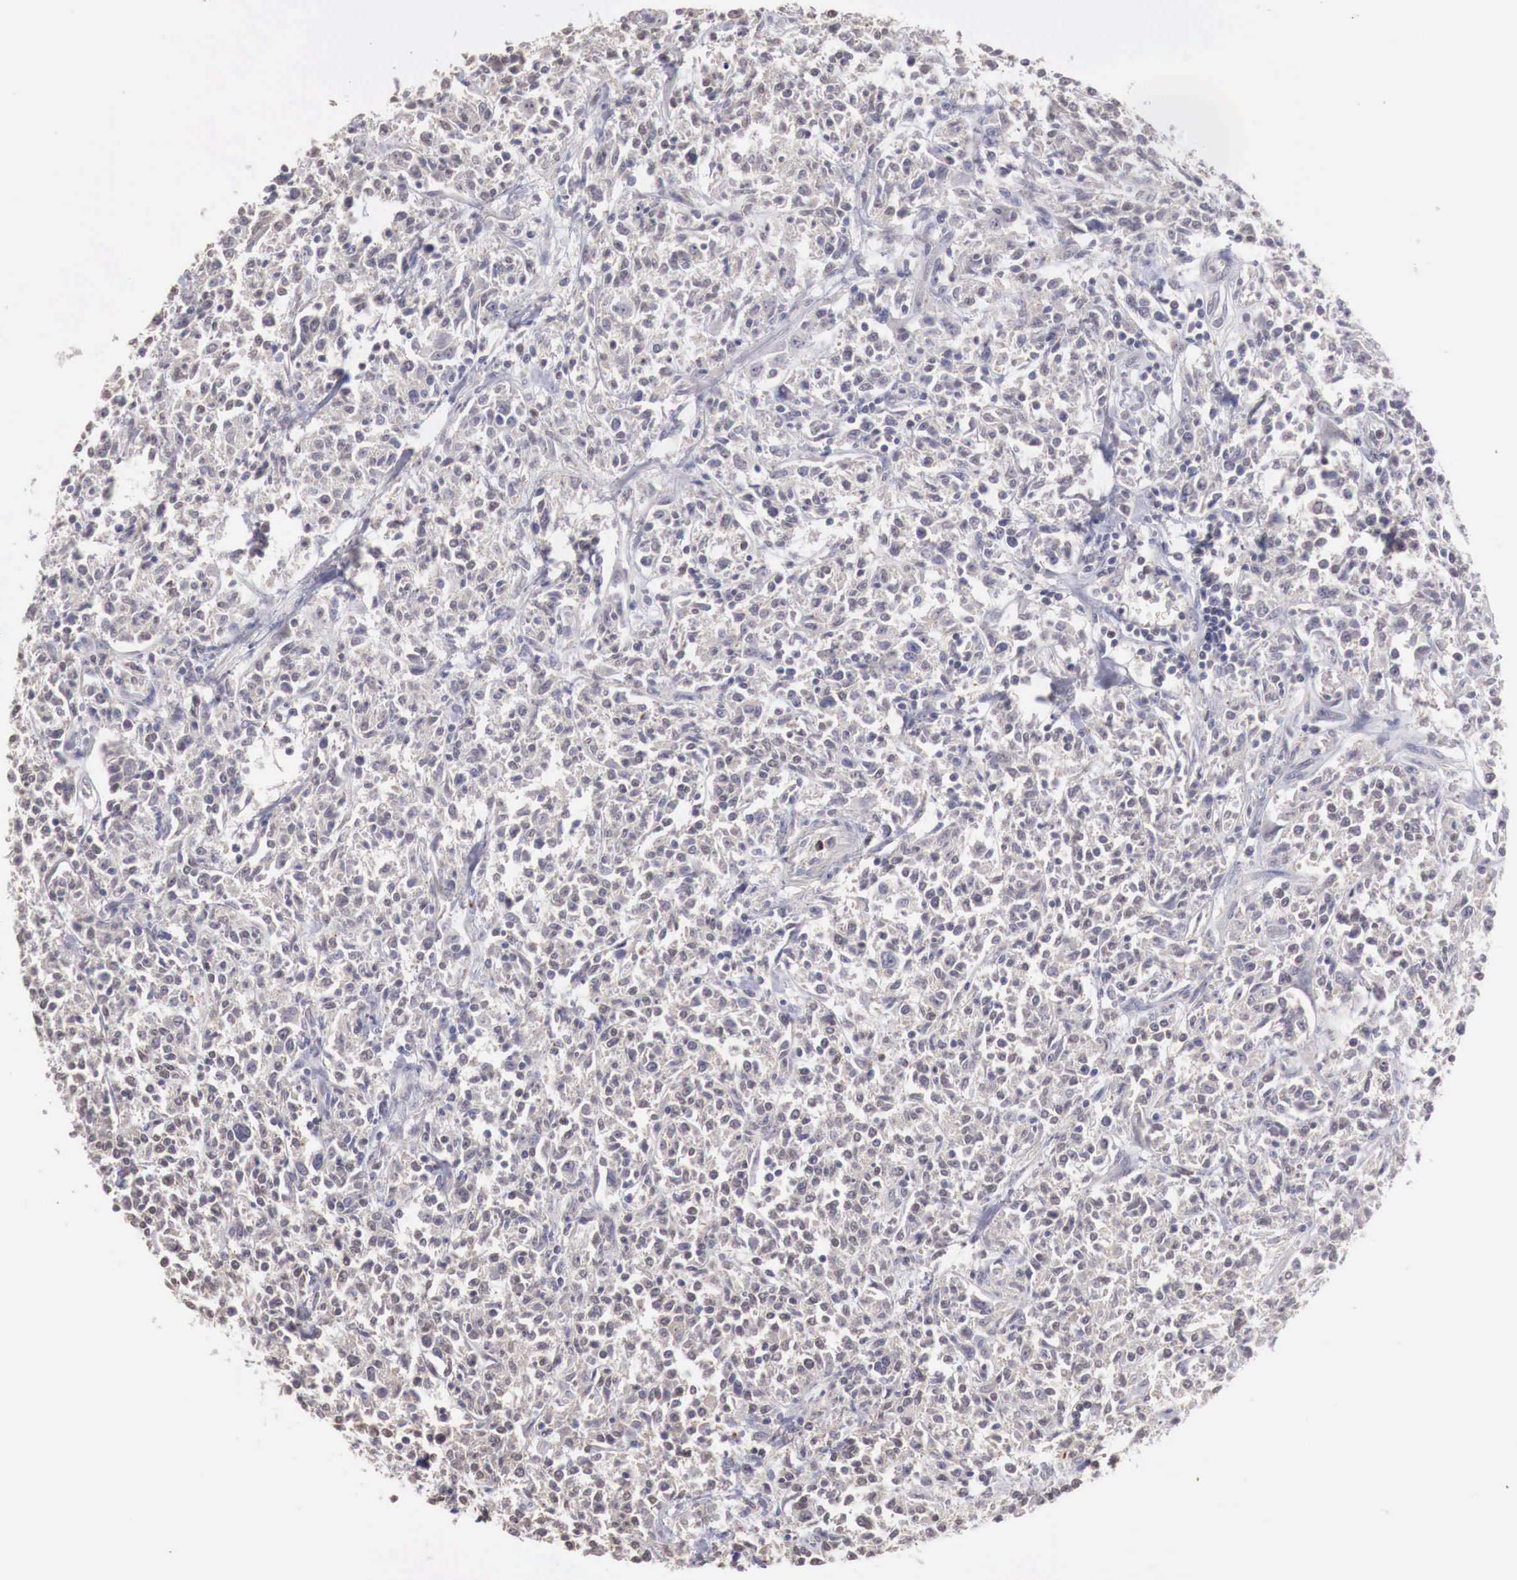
{"staining": {"intensity": "weak", "quantity": "<25%", "location": "cytoplasmic/membranous"}, "tissue": "lymphoma", "cell_type": "Tumor cells", "image_type": "cancer", "snomed": [{"axis": "morphology", "description": "Malignant lymphoma, non-Hodgkin's type, Low grade"}, {"axis": "topography", "description": "Small intestine"}], "caption": "Immunohistochemical staining of lymphoma reveals no significant positivity in tumor cells.", "gene": "TBC1D9", "patient": {"sex": "female", "age": 59}}